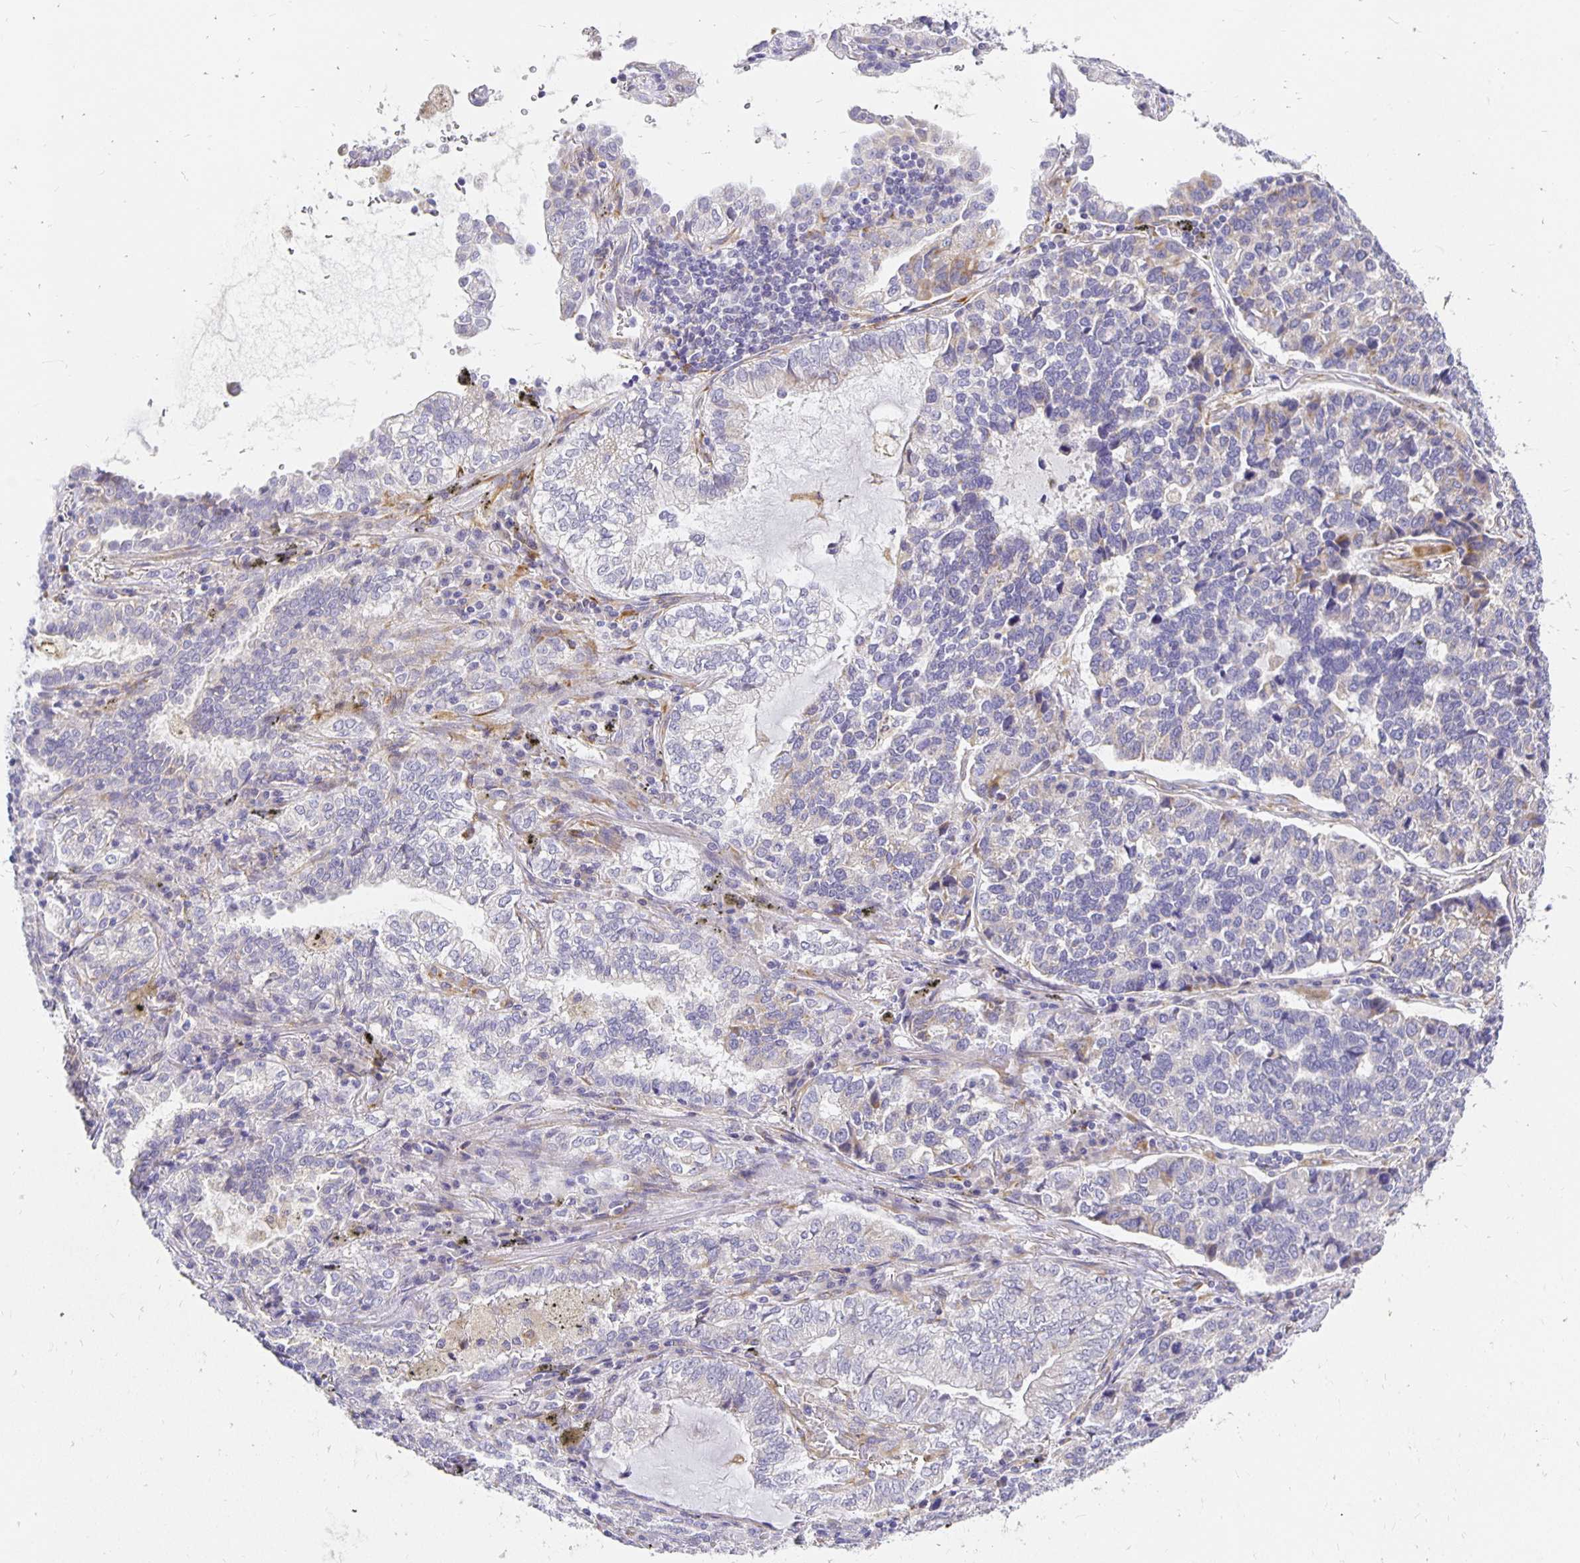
{"staining": {"intensity": "negative", "quantity": "none", "location": "none"}, "tissue": "lung cancer", "cell_type": "Tumor cells", "image_type": "cancer", "snomed": [{"axis": "morphology", "description": "Adenocarcinoma, NOS"}, {"axis": "topography", "description": "Lymph node"}, {"axis": "topography", "description": "Lung"}], "caption": "Histopathology image shows no significant protein expression in tumor cells of lung cancer (adenocarcinoma). Nuclei are stained in blue.", "gene": "PLOD1", "patient": {"sex": "male", "age": 66}}